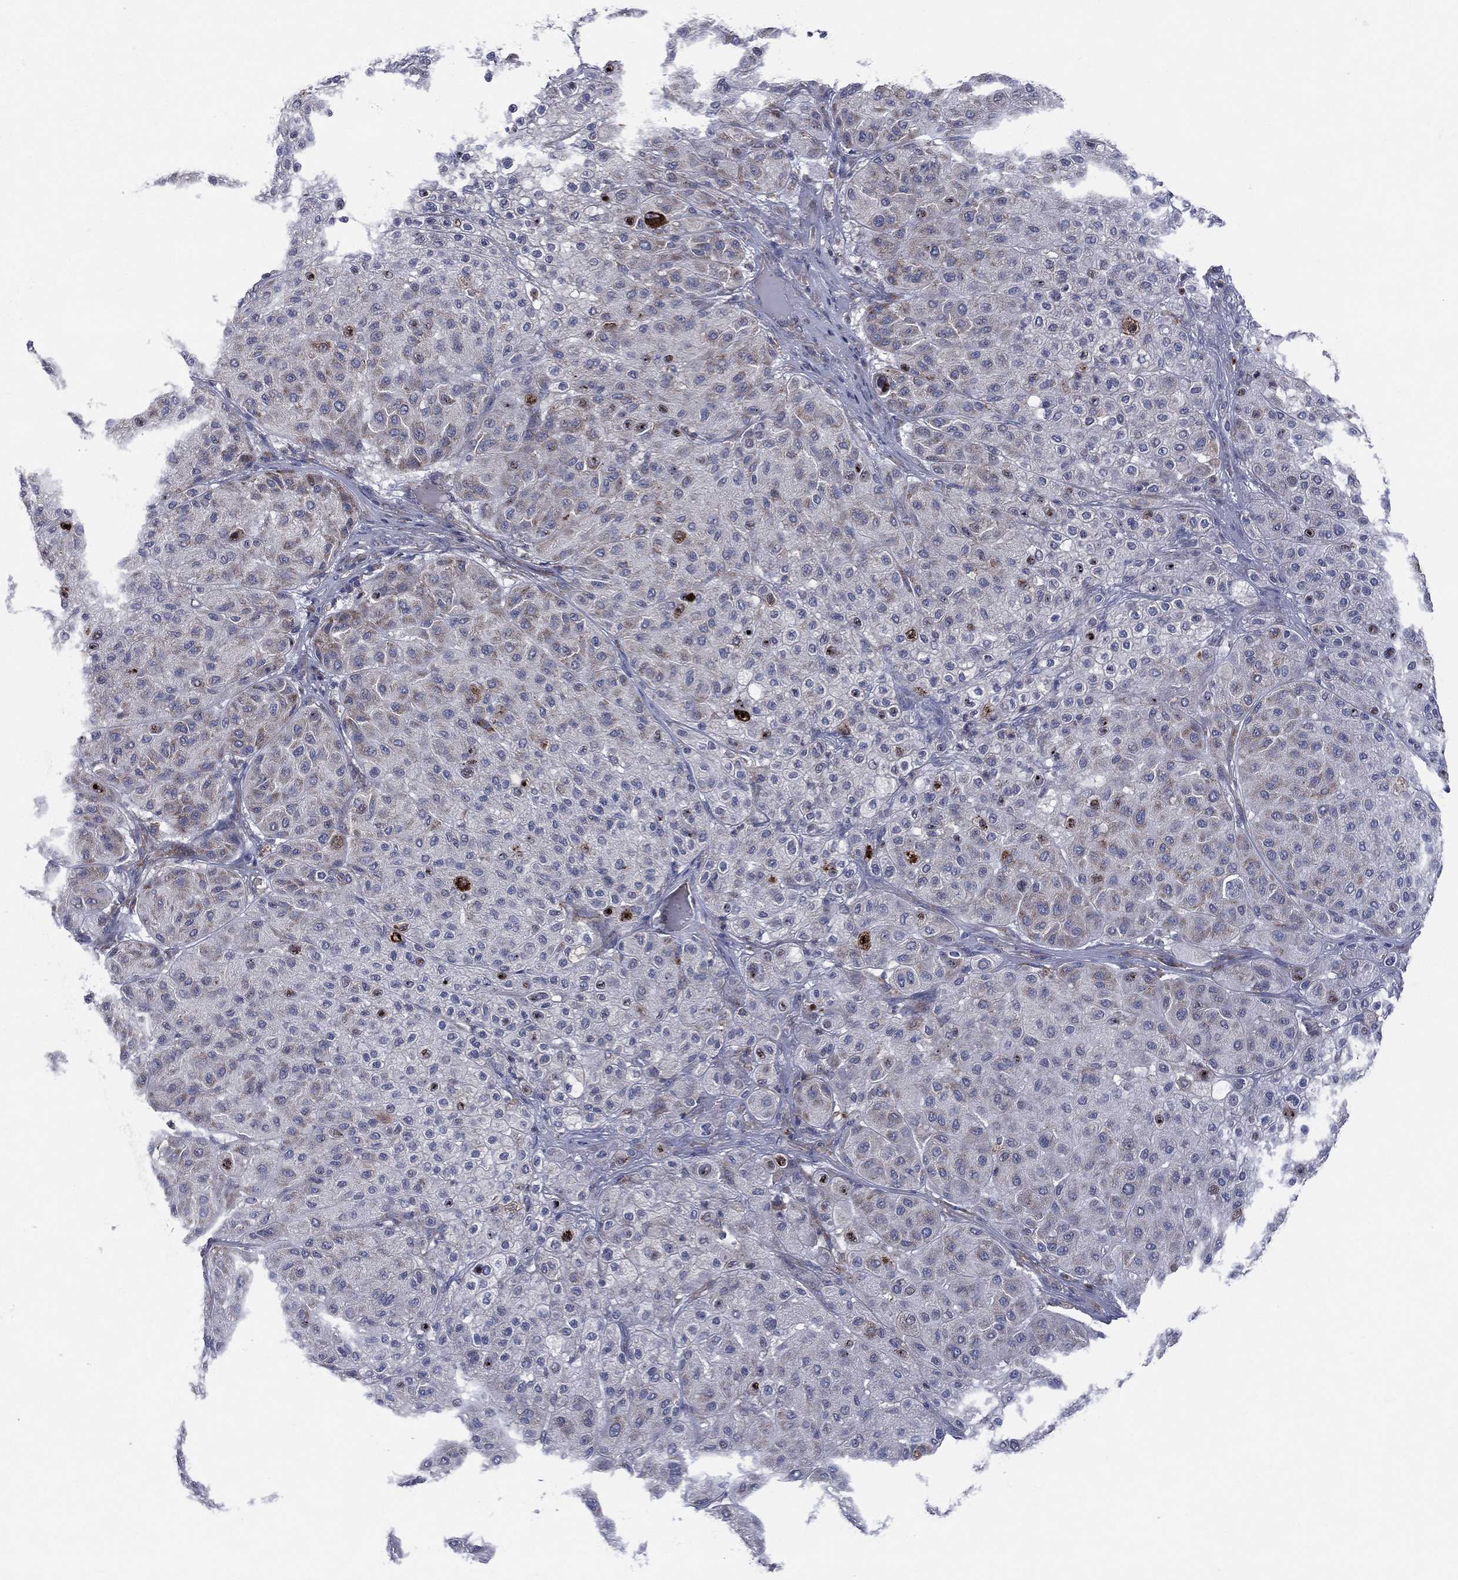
{"staining": {"intensity": "moderate", "quantity": "<25%", "location": "cytoplasmic/membranous"}, "tissue": "melanoma", "cell_type": "Tumor cells", "image_type": "cancer", "snomed": [{"axis": "morphology", "description": "Malignant melanoma, Metastatic site"}, {"axis": "topography", "description": "Smooth muscle"}], "caption": "Protein analysis of malignant melanoma (metastatic site) tissue demonstrates moderate cytoplasmic/membranous expression in about <25% of tumor cells.", "gene": "CCDC159", "patient": {"sex": "male", "age": 41}}